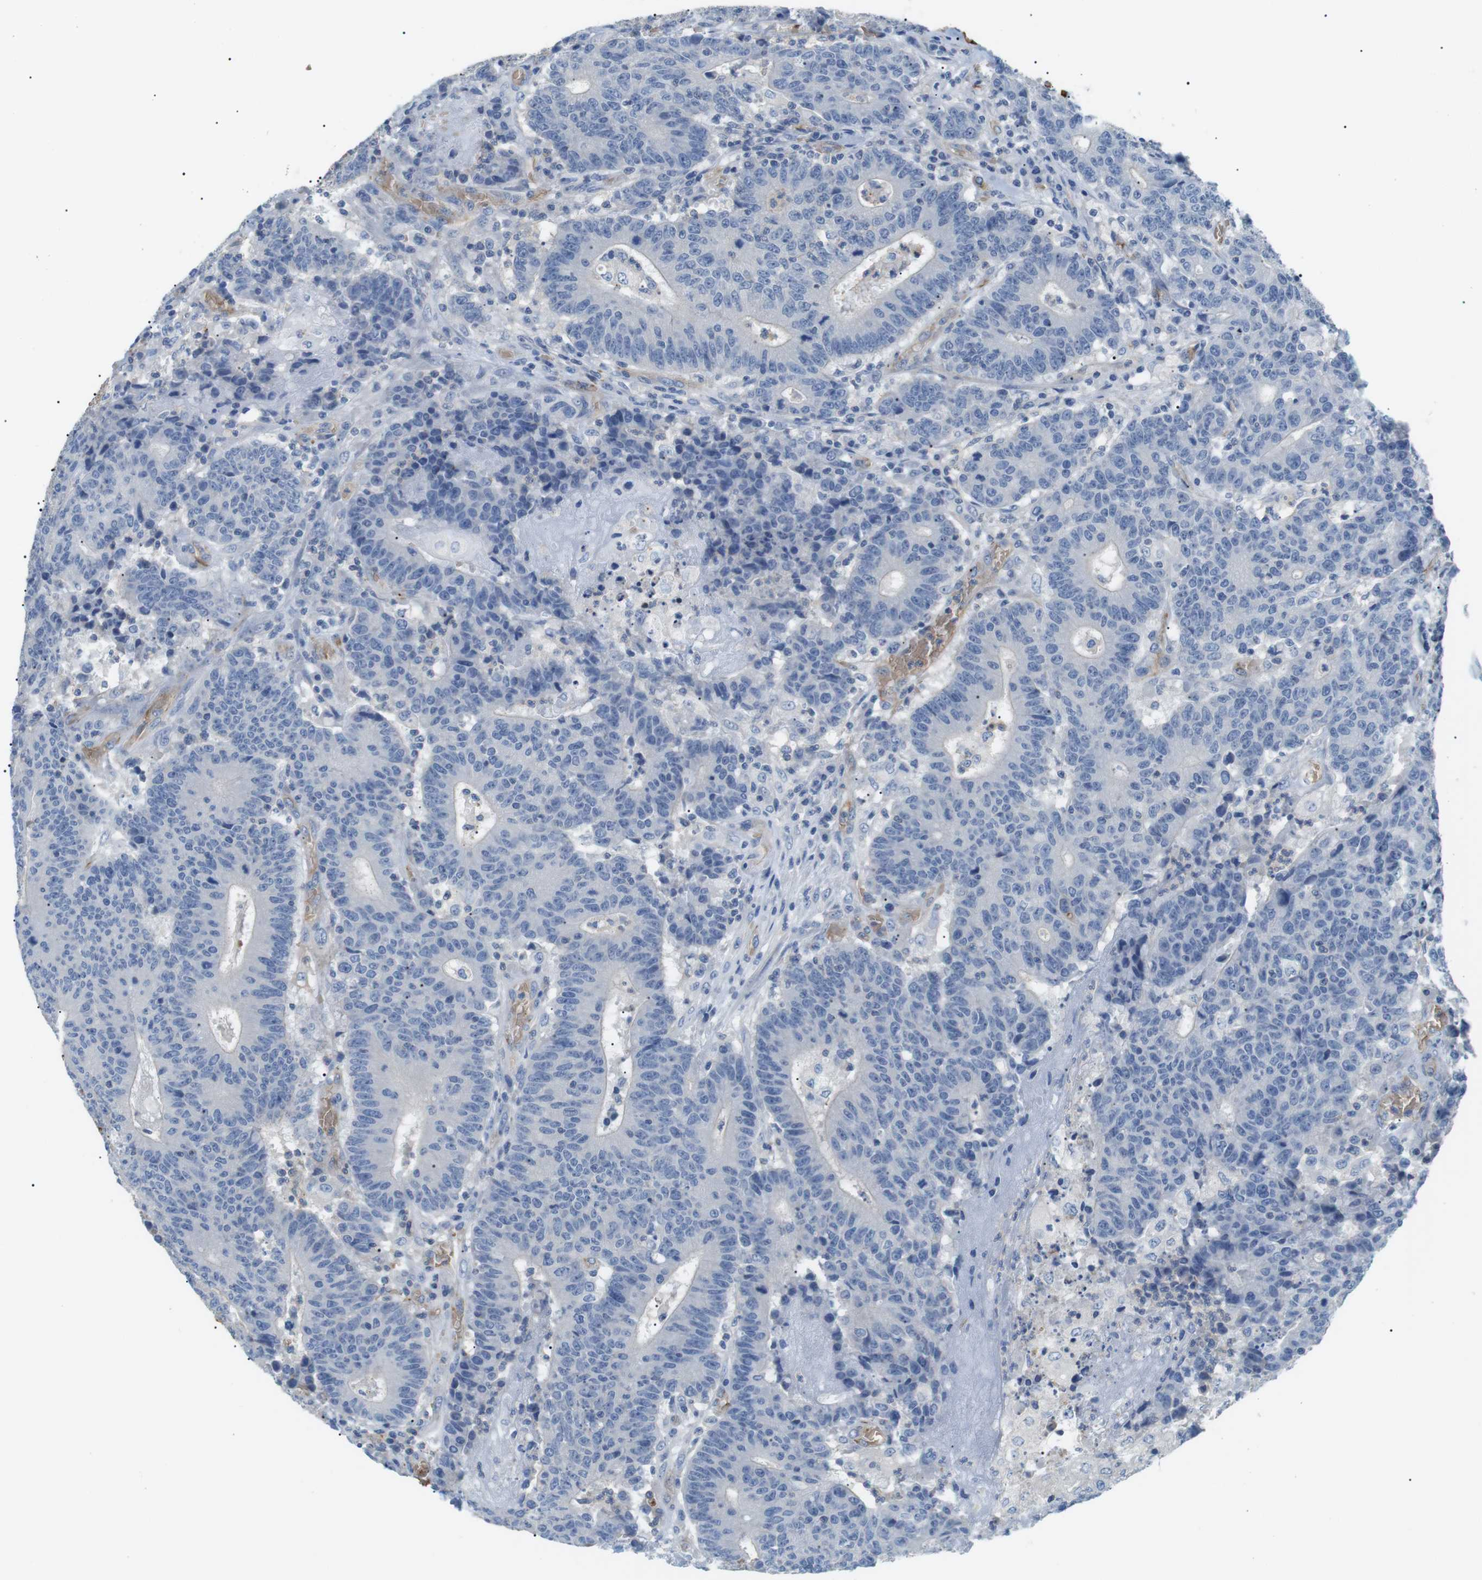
{"staining": {"intensity": "negative", "quantity": "none", "location": "none"}, "tissue": "colorectal cancer", "cell_type": "Tumor cells", "image_type": "cancer", "snomed": [{"axis": "morphology", "description": "Normal tissue, NOS"}, {"axis": "morphology", "description": "Adenocarcinoma, NOS"}, {"axis": "topography", "description": "Colon"}], "caption": "Protein analysis of colorectal cancer (adenocarcinoma) demonstrates no significant expression in tumor cells.", "gene": "ADCY10", "patient": {"sex": "female", "age": 75}}